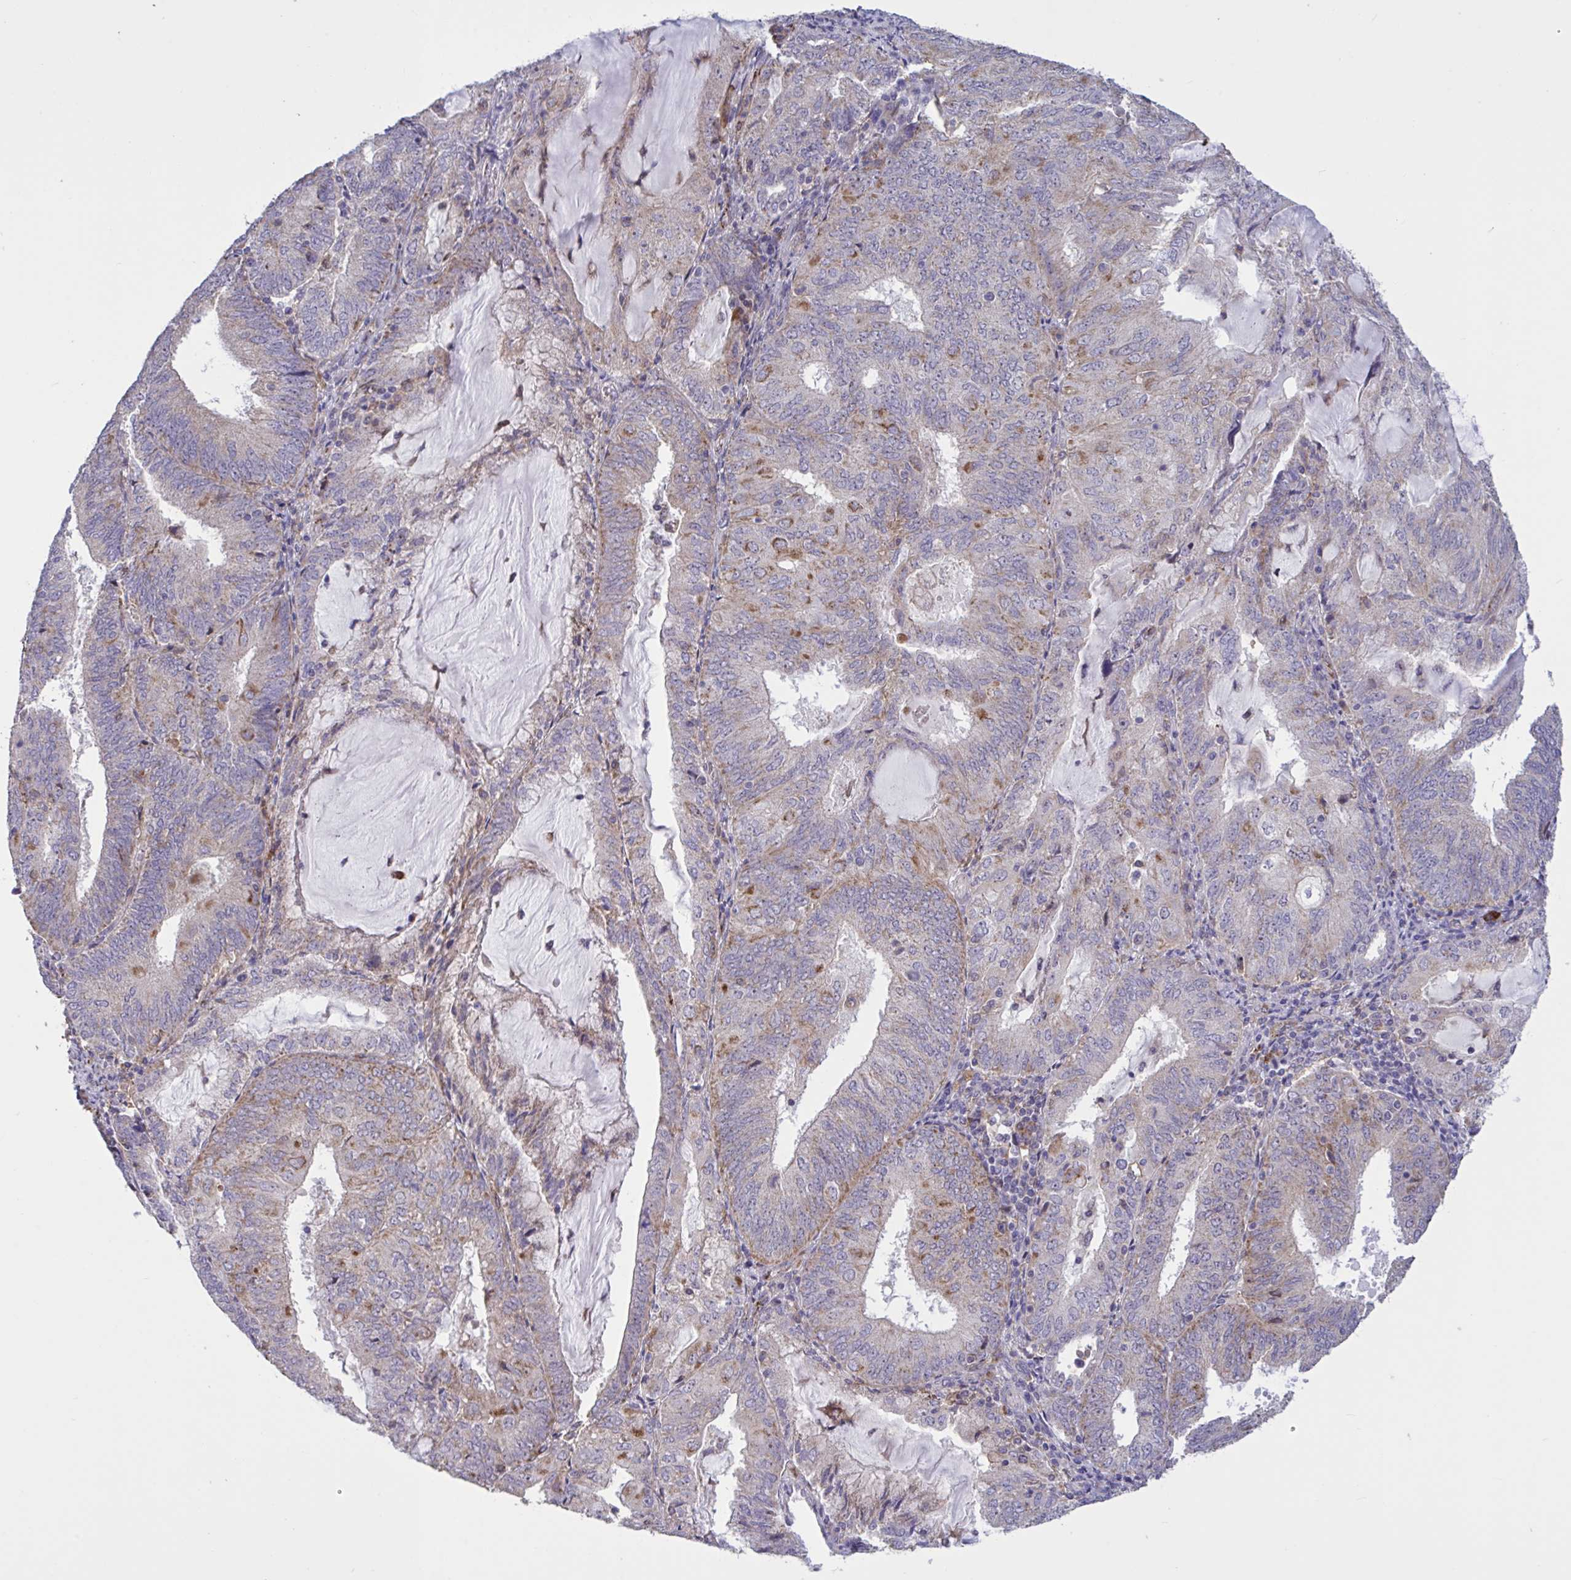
{"staining": {"intensity": "moderate", "quantity": "25%-75%", "location": "cytoplasmic/membranous"}, "tissue": "endometrial cancer", "cell_type": "Tumor cells", "image_type": "cancer", "snomed": [{"axis": "morphology", "description": "Adenocarcinoma, NOS"}, {"axis": "topography", "description": "Endometrium"}], "caption": "Approximately 25%-75% of tumor cells in adenocarcinoma (endometrial) demonstrate moderate cytoplasmic/membranous protein positivity as visualized by brown immunohistochemical staining.", "gene": "CD101", "patient": {"sex": "female", "age": 81}}